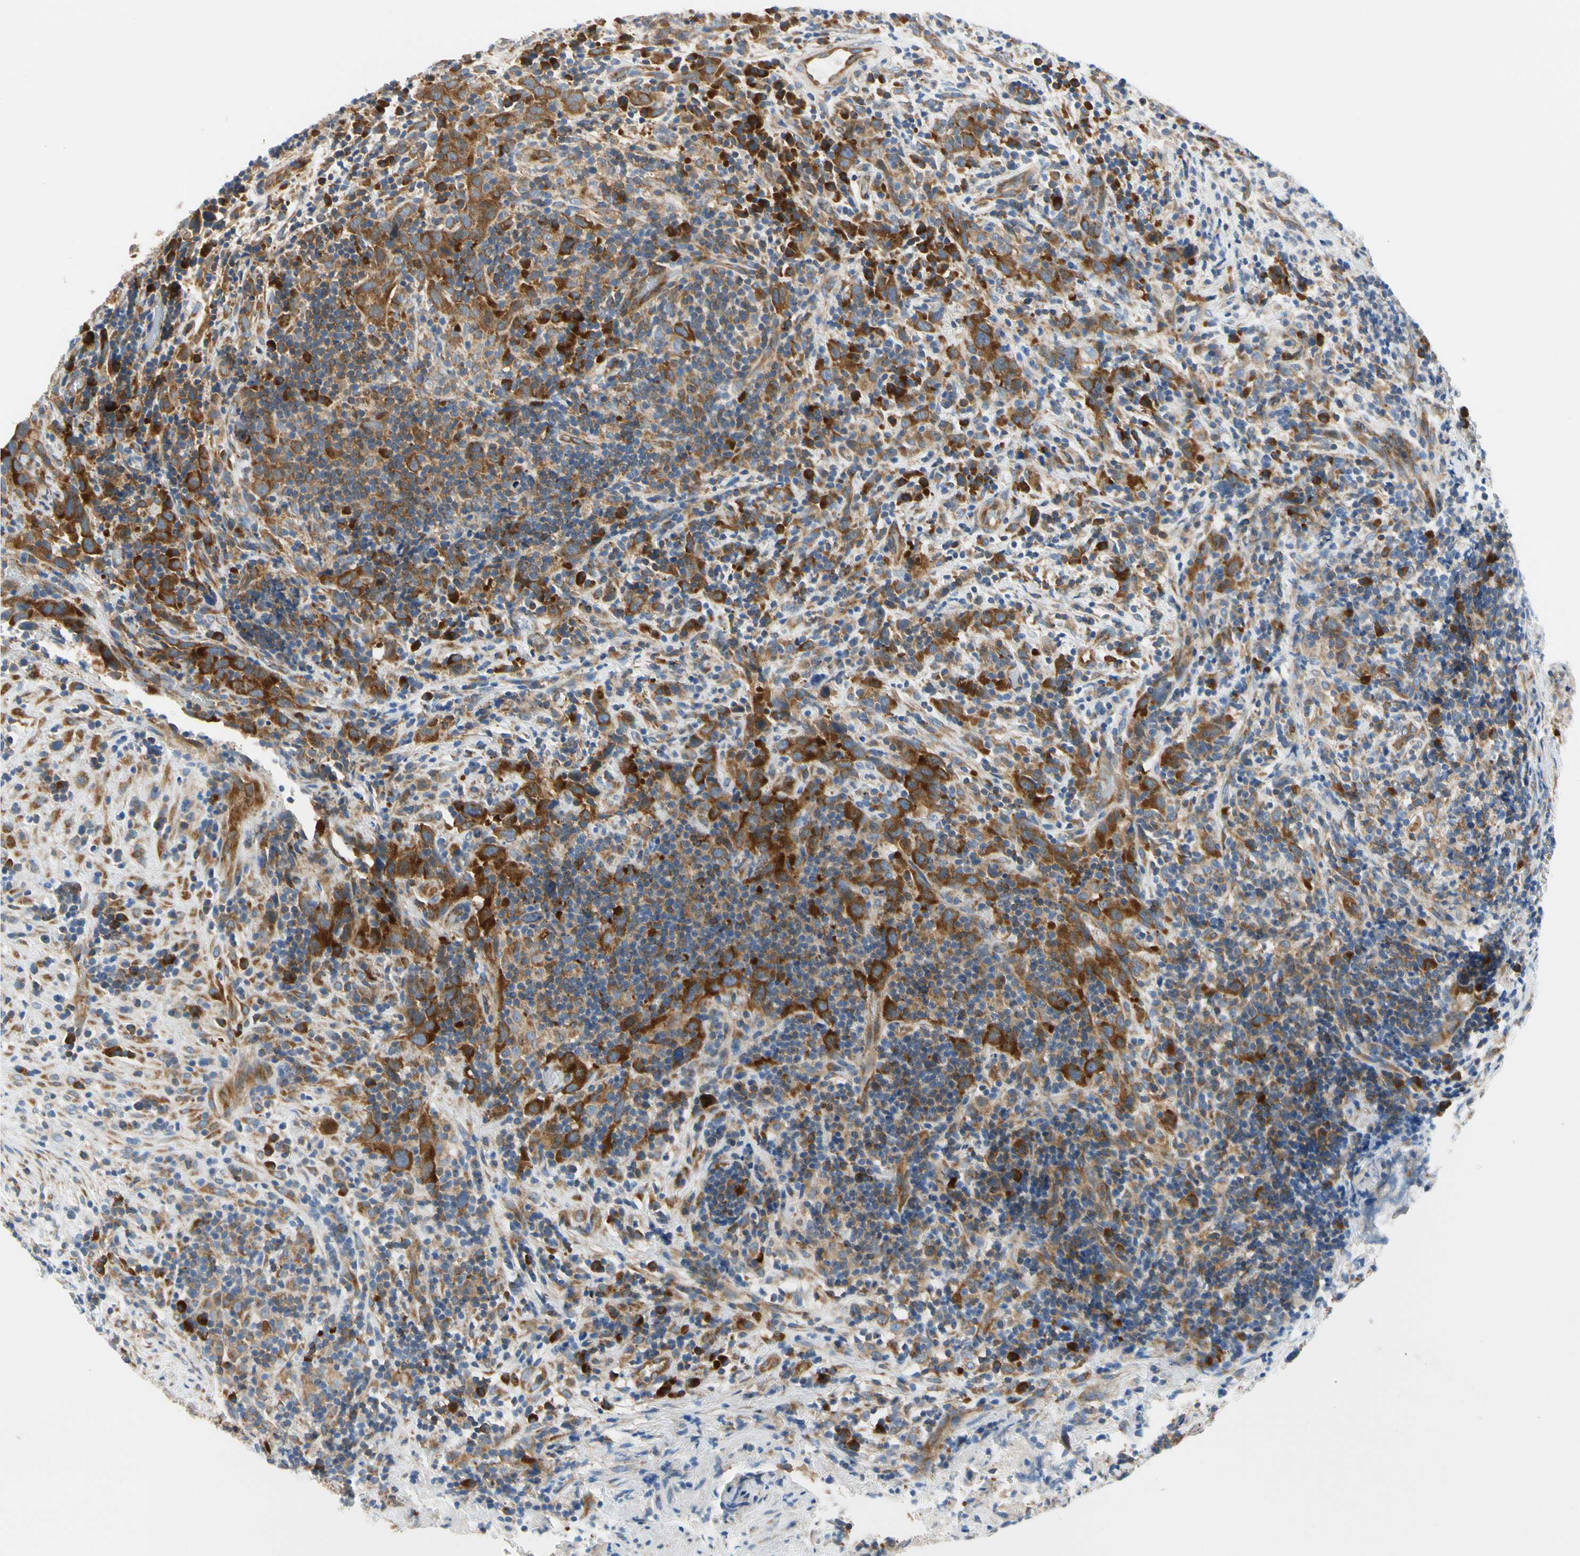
{"staining": {"intensity": "moderate", "quantity": ">75%", "location": "cytoplasmic/membranous"}, "tissue": "urothelial cancer", "cell_type": "Tumor cells", "image_type": "cancer", "snomed": [{"axis": "morphology", "description": "Urothelial carcinoma, High grade"}, {"axis": "topography", "description": "Urinary bladder"}], "caption": "About >75% of tumor cells in human urothelial carcinoma (high-grade) reveal moderate cytoplasmic/membranous protein staining as visualized by brown immunohistochemical staining.", "gene": "GPHN", "patient": {"sex": "male", "age": 61}}